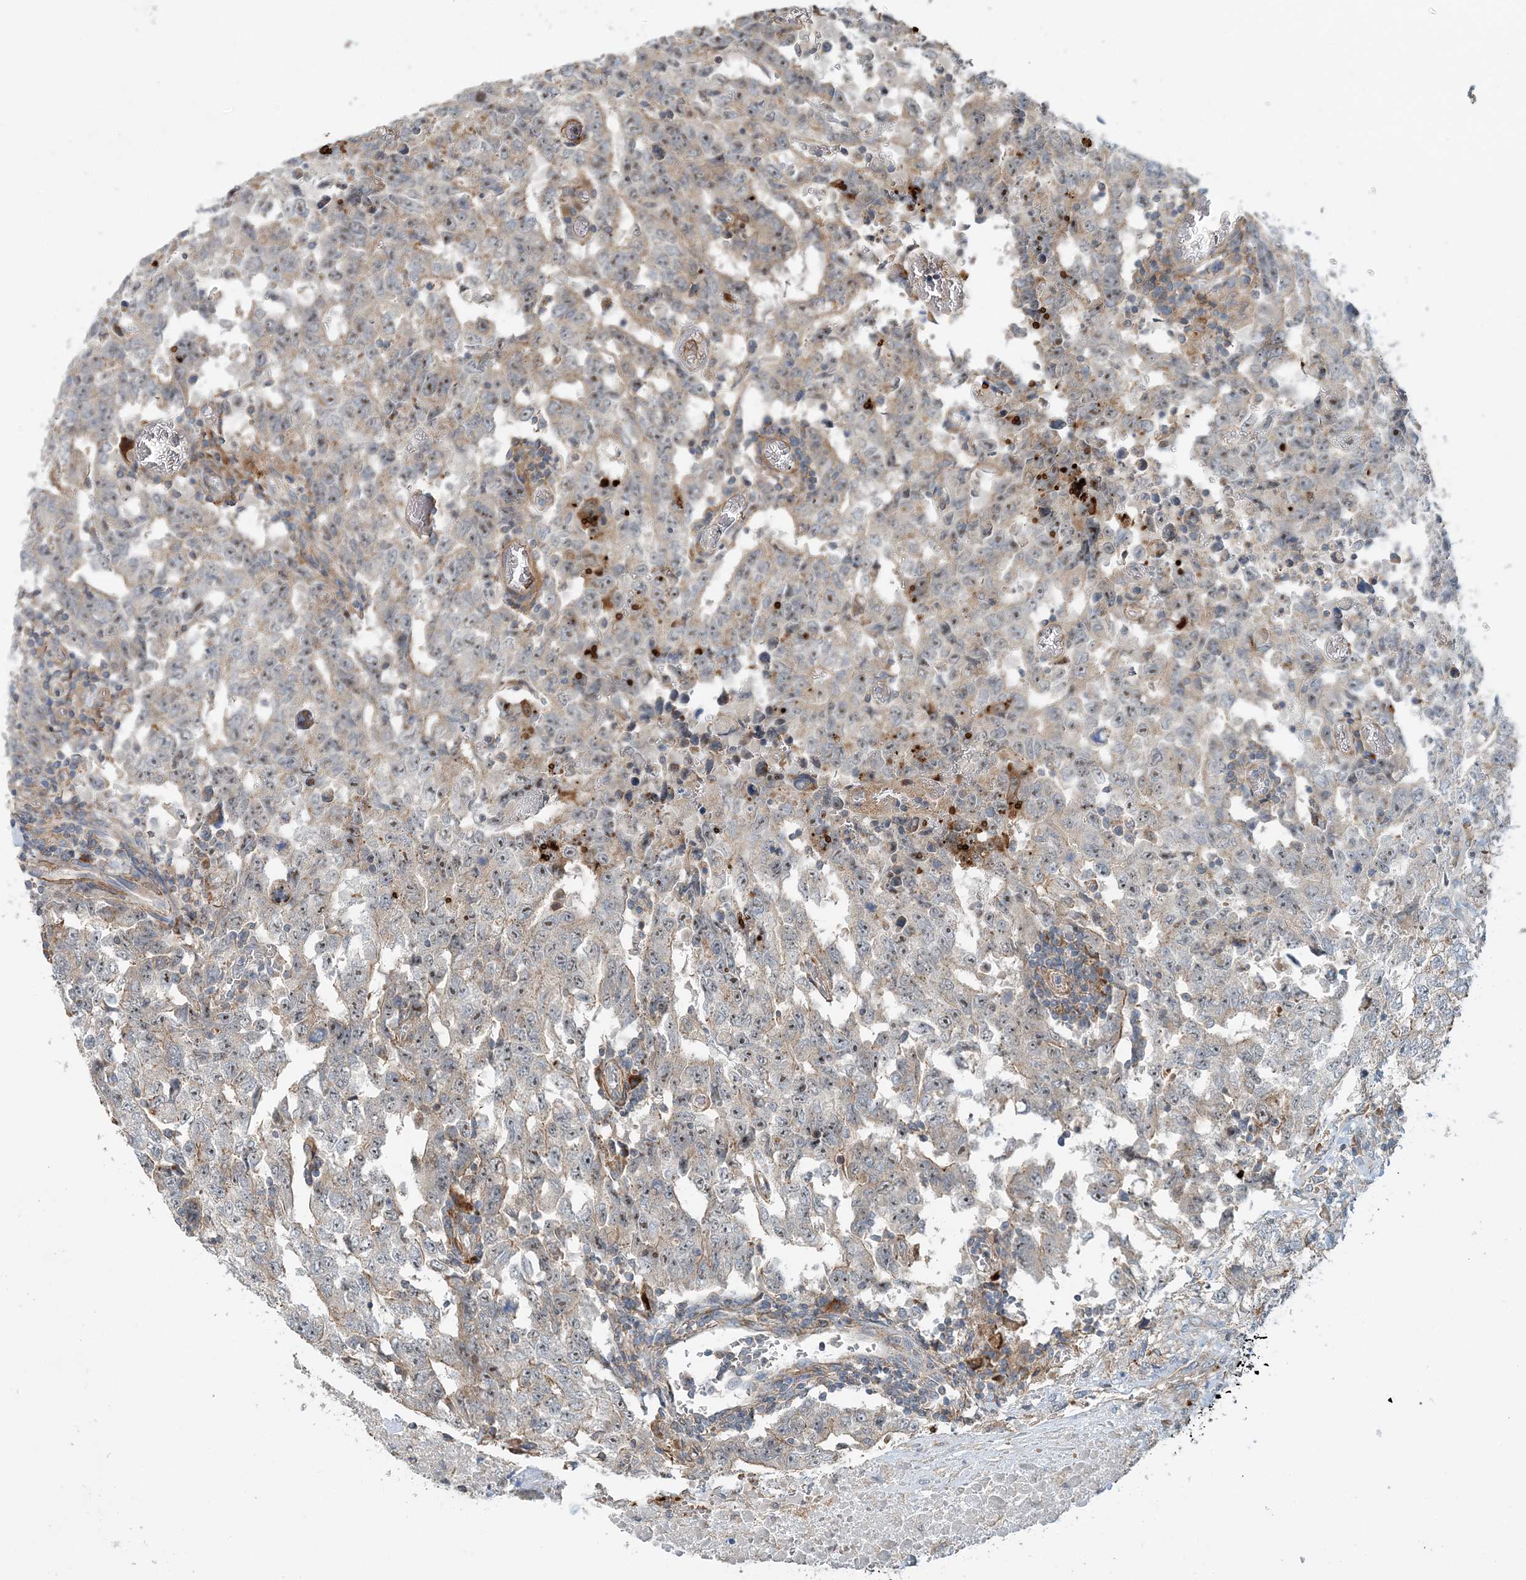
{"staining": {"intensity": "moderate", "quantity": ">75%", "location": "nuclear"}, "tissue": "testis cancer", "cell_type": "Tumor cells", "image_type": "cancer", "snomed": [{"axis": "morphology", "description": "Carcinoma, Embryonal, NOS"}, {"axis": "topography", "description": "Testis"}], "caption": "Brown immunohistochemical staining in human embryonal carcinoma (testis) shows moderate nuclear positivity in approximately >75% of tumor cells.", "gene": "TTI1", "patient": {"sex": "male", "age": 26}}